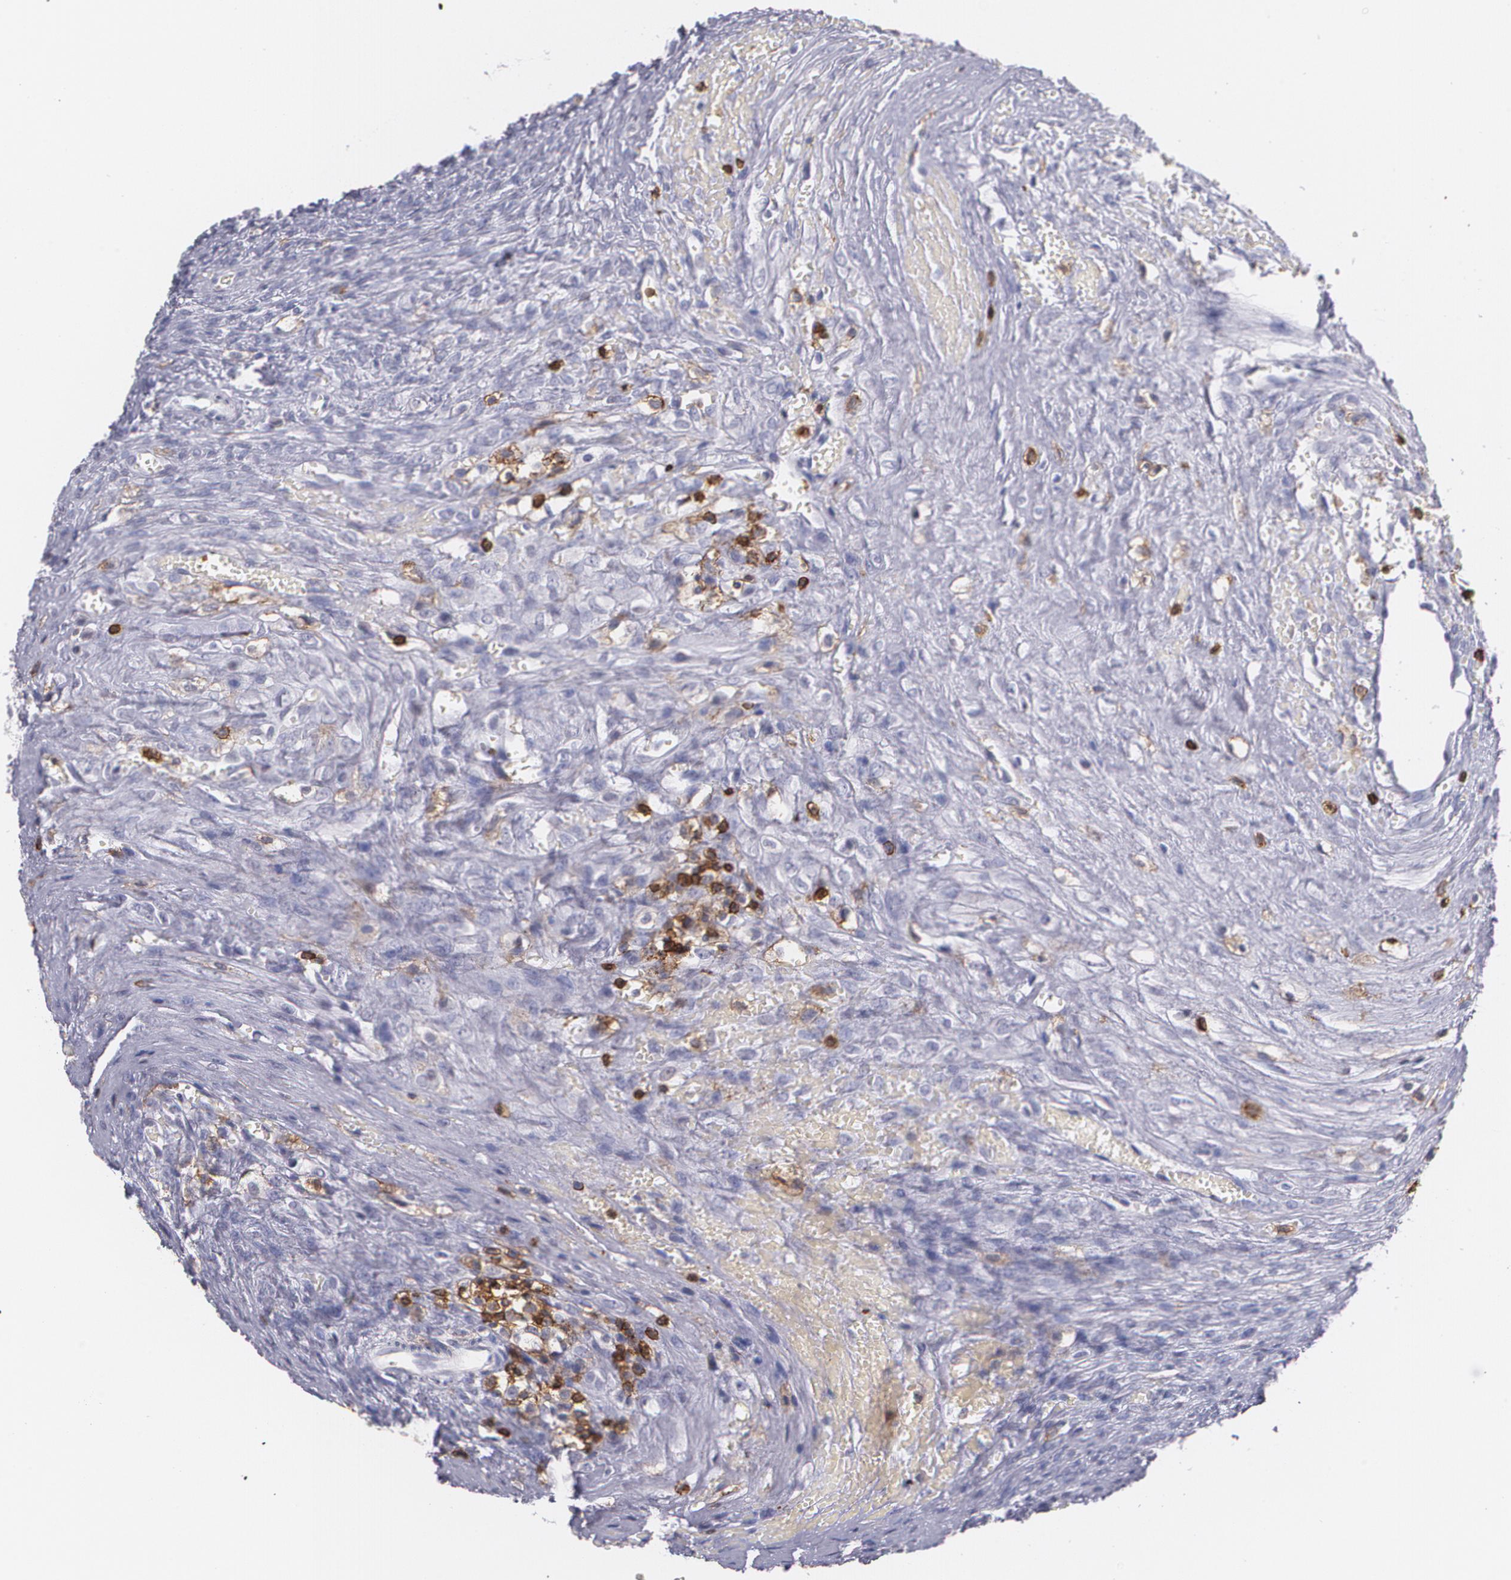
{"staining": {"intensity": "negative", "quantity": "none", "location": "none"}, "tissue": "ovary", "cell_type": "Follicle cells", "image_type": "normal", "snomed": [{"axis": "morphology", "description": "Normal tissue, NOS"}, {"axis": "topography", "description": "Ovary"}], "caption": "This is a image of immunohistochemistry staining of unremarkable ovary, which shows no expression in follicle cells.", "gene": "PTPRC", "patient": {"sex": "female", "age": 56}}